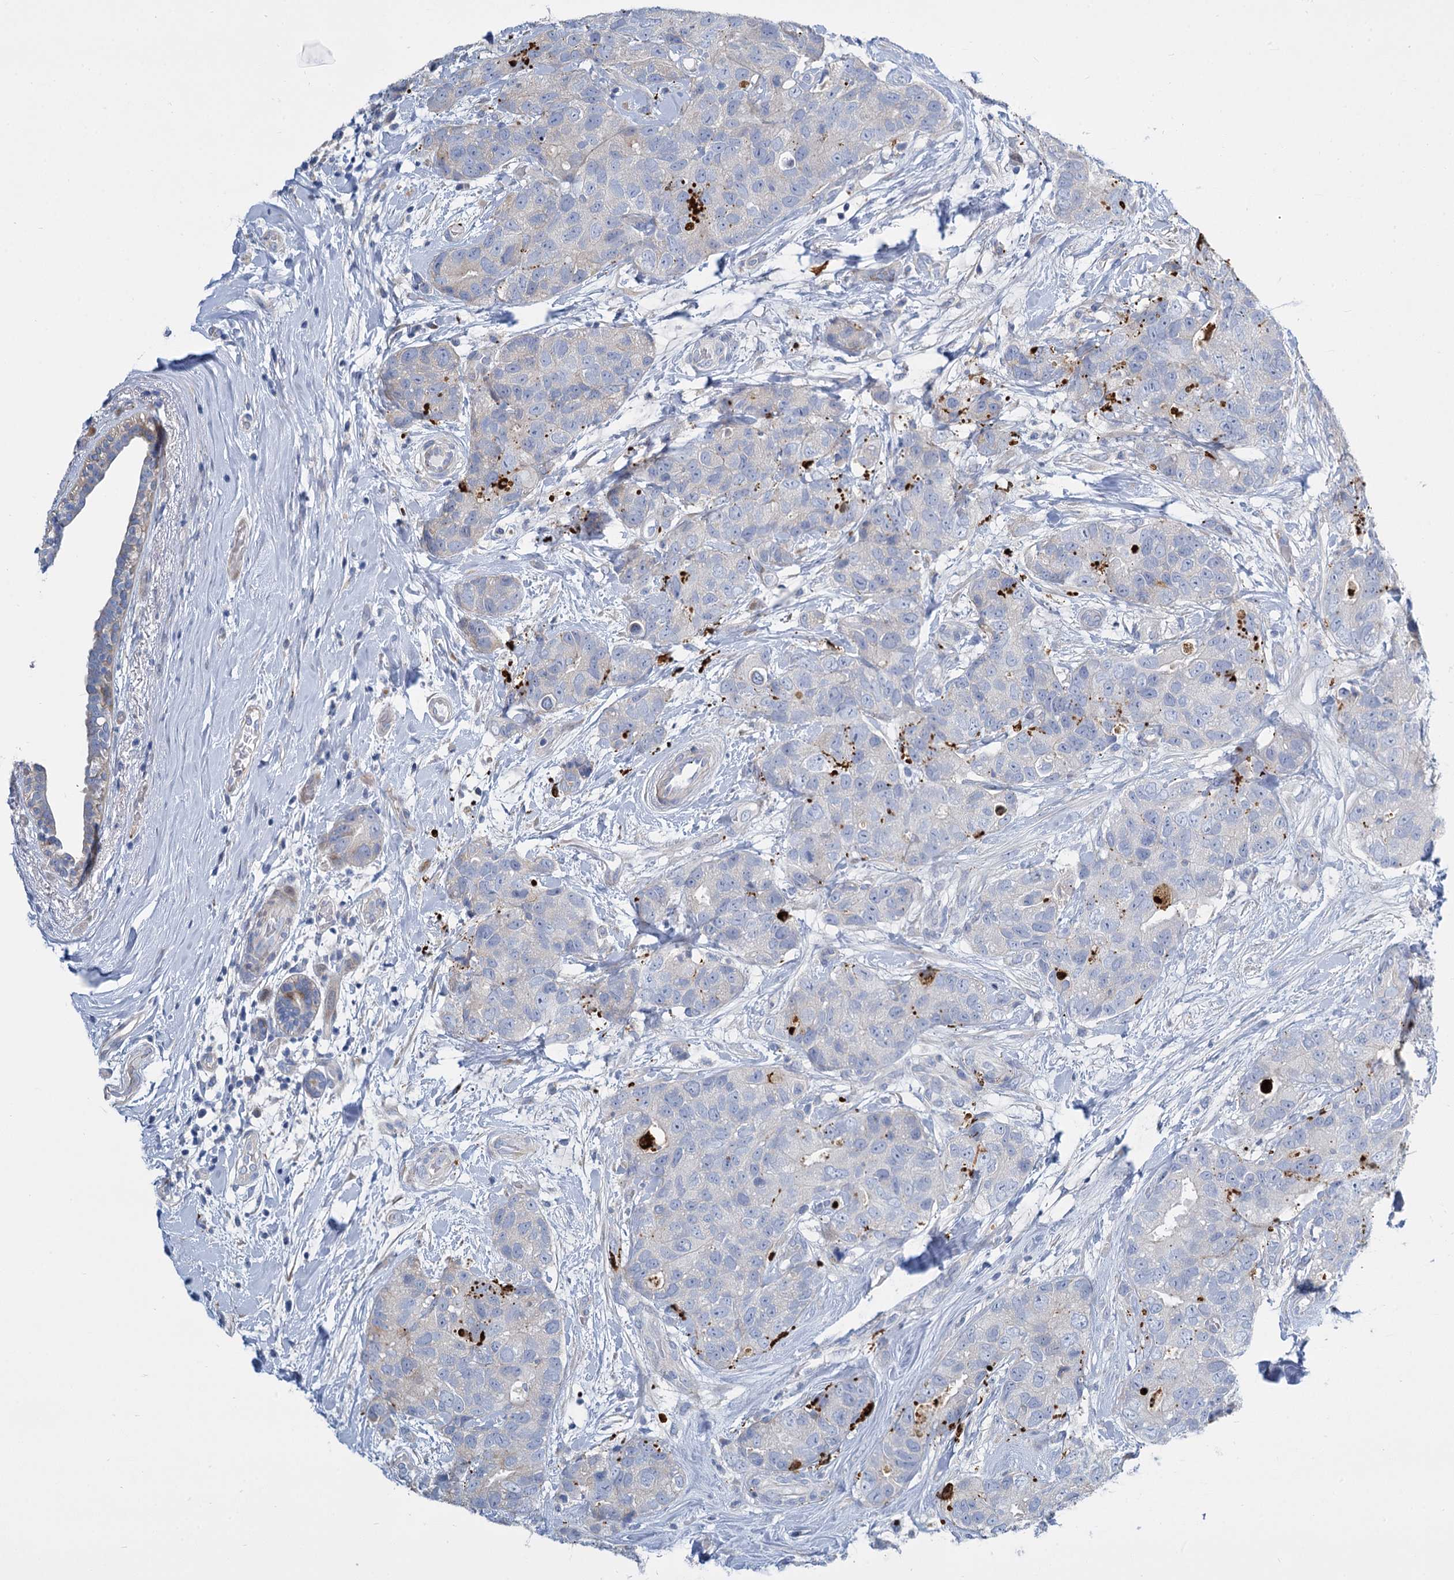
{"staining": {"intensity": "negative", "quantity": "none", "location": "none"}, "tissue": "breast cancer", "cell_type": "Tumor cells", "image_type": "cancer", "snomed": [{"axis": "morphology", "description": "Duct carcinoma"}, {"axis": "topography", "description": "Breast"}], "caption": "This is an immunohistochemistry histopathology image of breast infiltrating ductal carcinoma. There is no staining in tumor cells.", "gene": "TRIM77", "patient": {"sex": "female", "age": 62}}